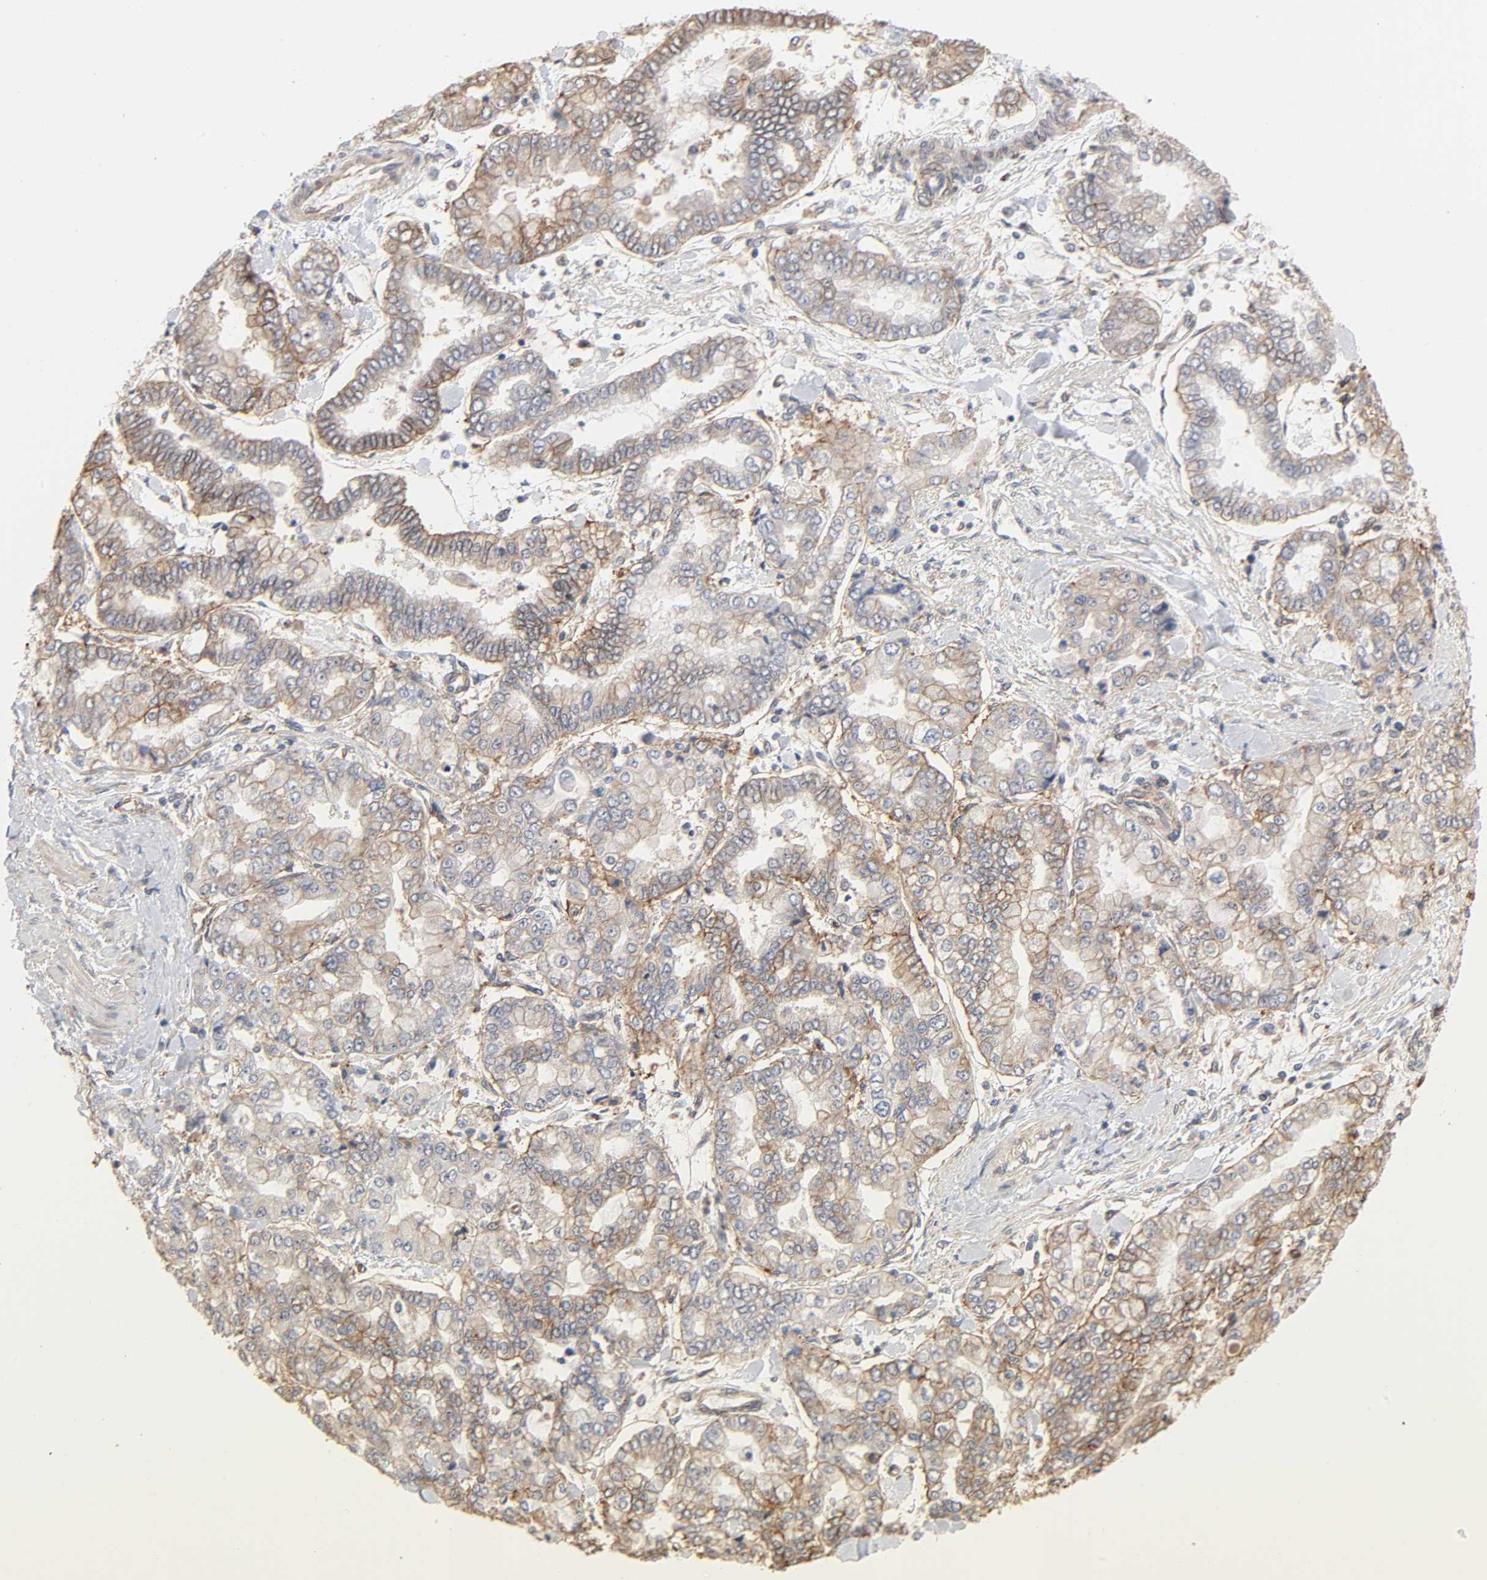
{"staining": {"intensity": "moderate", "quantity": "25%-75%", "location": "cytoplasmic/membranous"}, "tissue": "stomach cancer", "cell_type": "Tumor cells", "image_type": "cancer", "snomed": [{"axis": "morphology", "description": "Normal tissue, NOS"}, {"axis": "morphology", "description": "Adenocarcinoma, NOS"}, {"axis": "topography", "description": "Stomach, upper"}, {"axis": "topography", "description": "Stomach"}], "caption": "Immunohistochemical staining of stomach cancer reveals moderate cytoplasmic/membranous protein expression in approximately 25%-75% of tumor cells.", "gene": "NDRG2", "patient": {"sex": "male", "age": 76}}